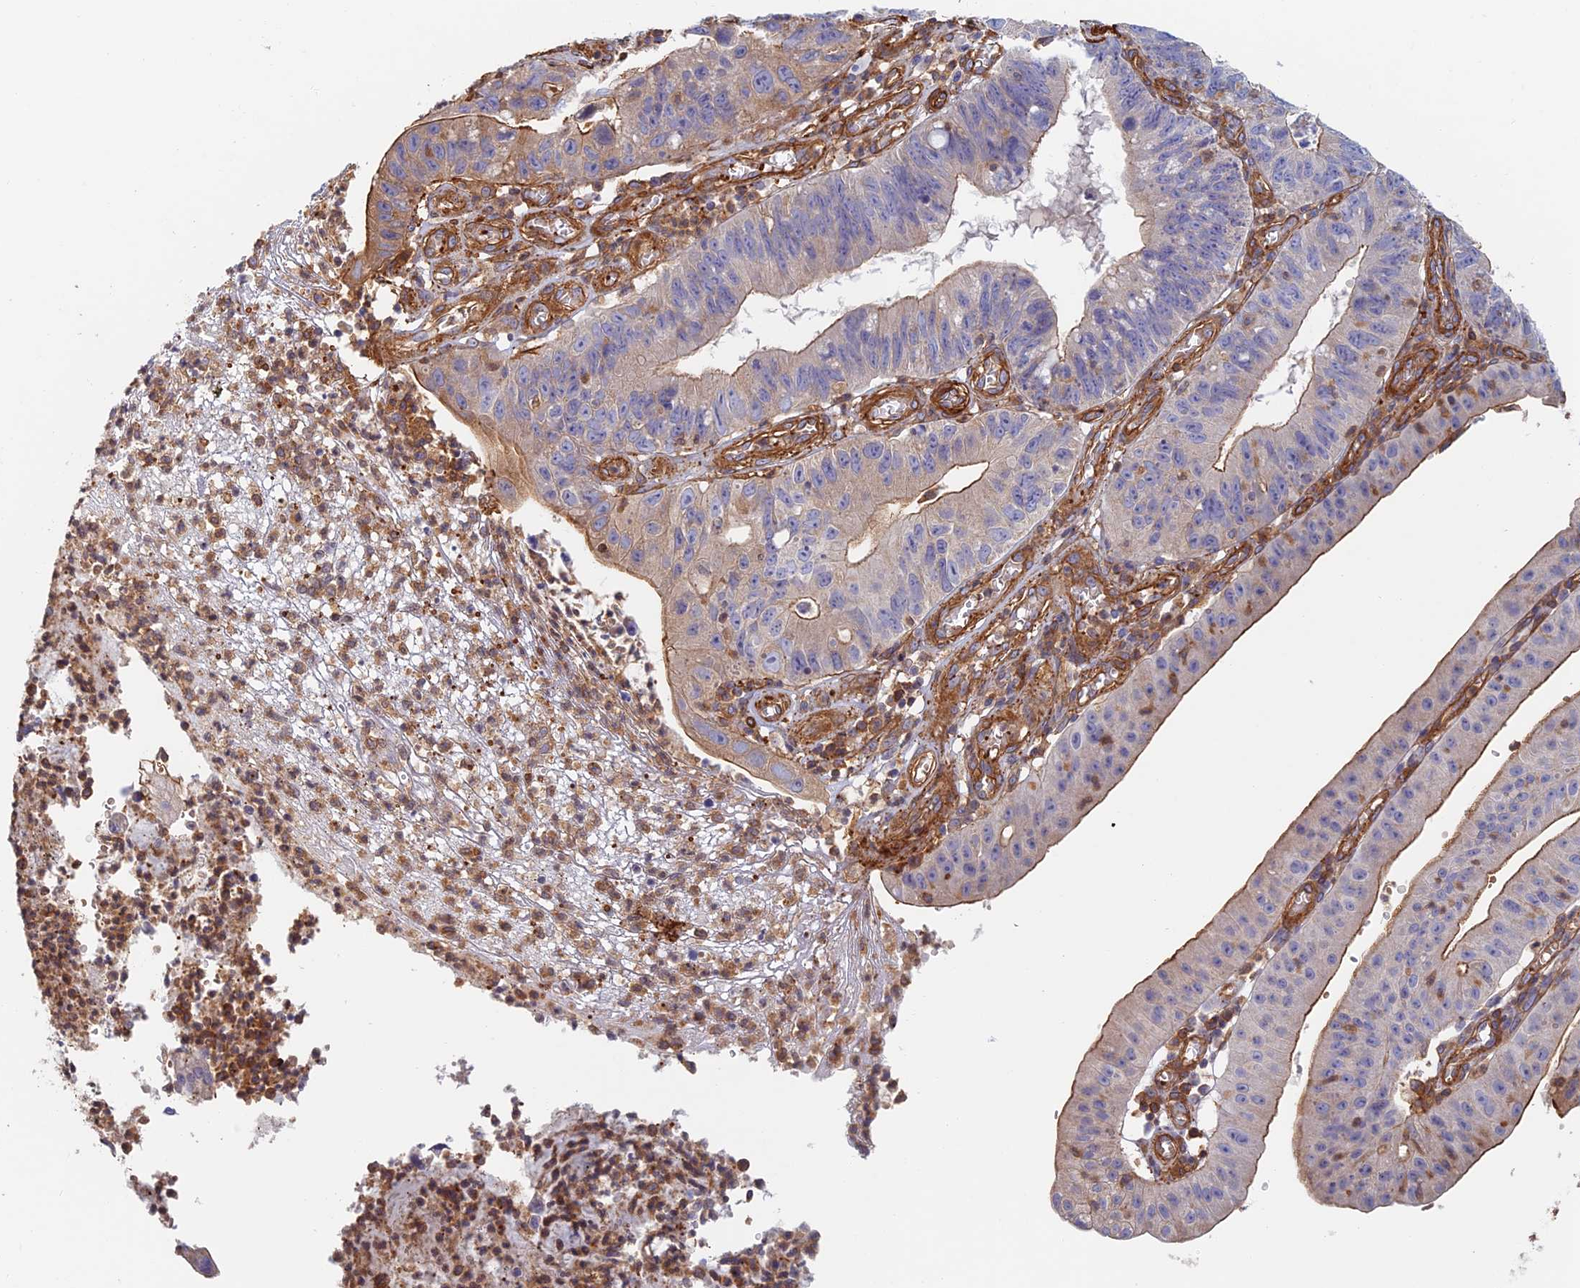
{"staining": {"intensity": "strong", "quantity": "25%-75%", "location": "cytoplasmic/membranous"}, "tissue": "stomach cancer", "cell_type": "Tumor cells", "image_type": "cancer", "snomed": [{"axis": "morphology", "description": "Adenocarcinoma, NOS"}, {"axis": "topography", "description": "Stomach"}], "caption": "Immunohistochemical staining of adenocarcinoma (stomach) shows strong cytoplasmic/membranous protein expression in approximately 25%-75% of tumor cells.", "gene": "PAK4", "patient": {"sex": "male", "age": 59}}